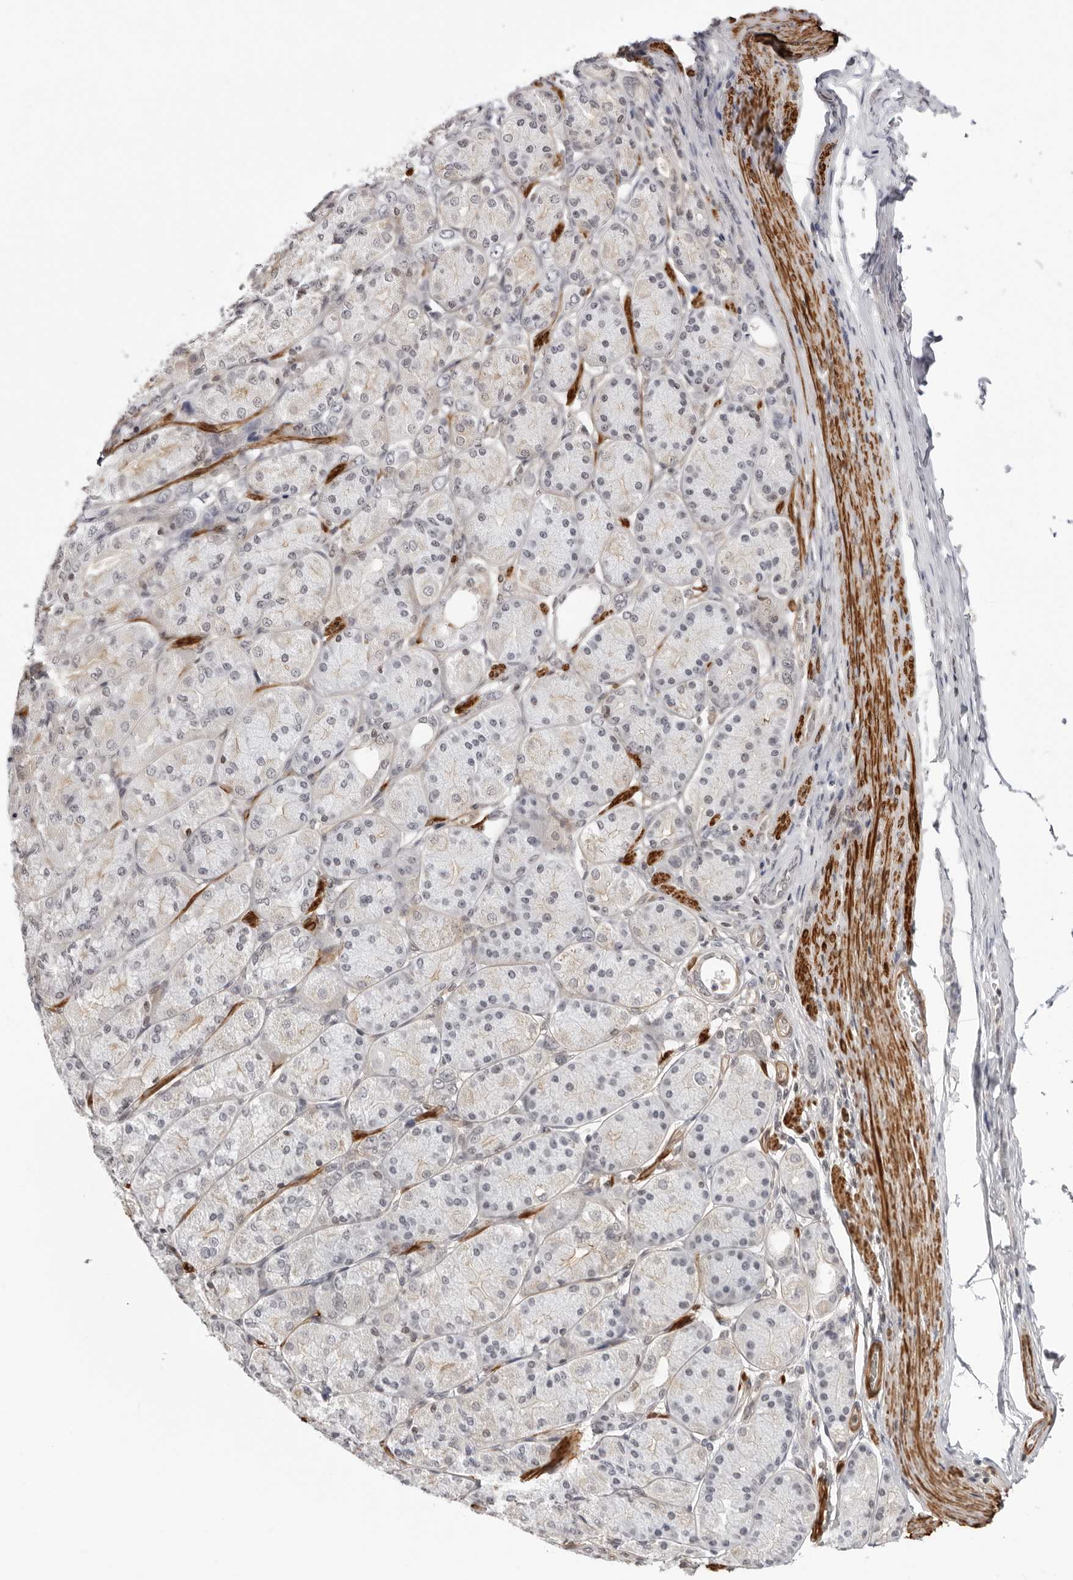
{"staining": {"intensity": "negative", "quantity": "none", "location": "none"}, "tissue": "stomach cancer", "cell_type": "Tumor cells", "image_type": "cancer", "snomed": [{"axis": "morphology", "description": "Adenocarcinoma, NOS"}, {"axis": "topography", "description": "Stomach"}], "caption": "The photomicrograph shows no staining of tumor cells in stomach adenocarcinoma. (Brightfield microscopy of DAB (3,3'-diaminobenzidine) immunohistochemistry (IHC) at high magnification).", "gene": "UNK", "patient": {"sex": "female", "age": 65}}